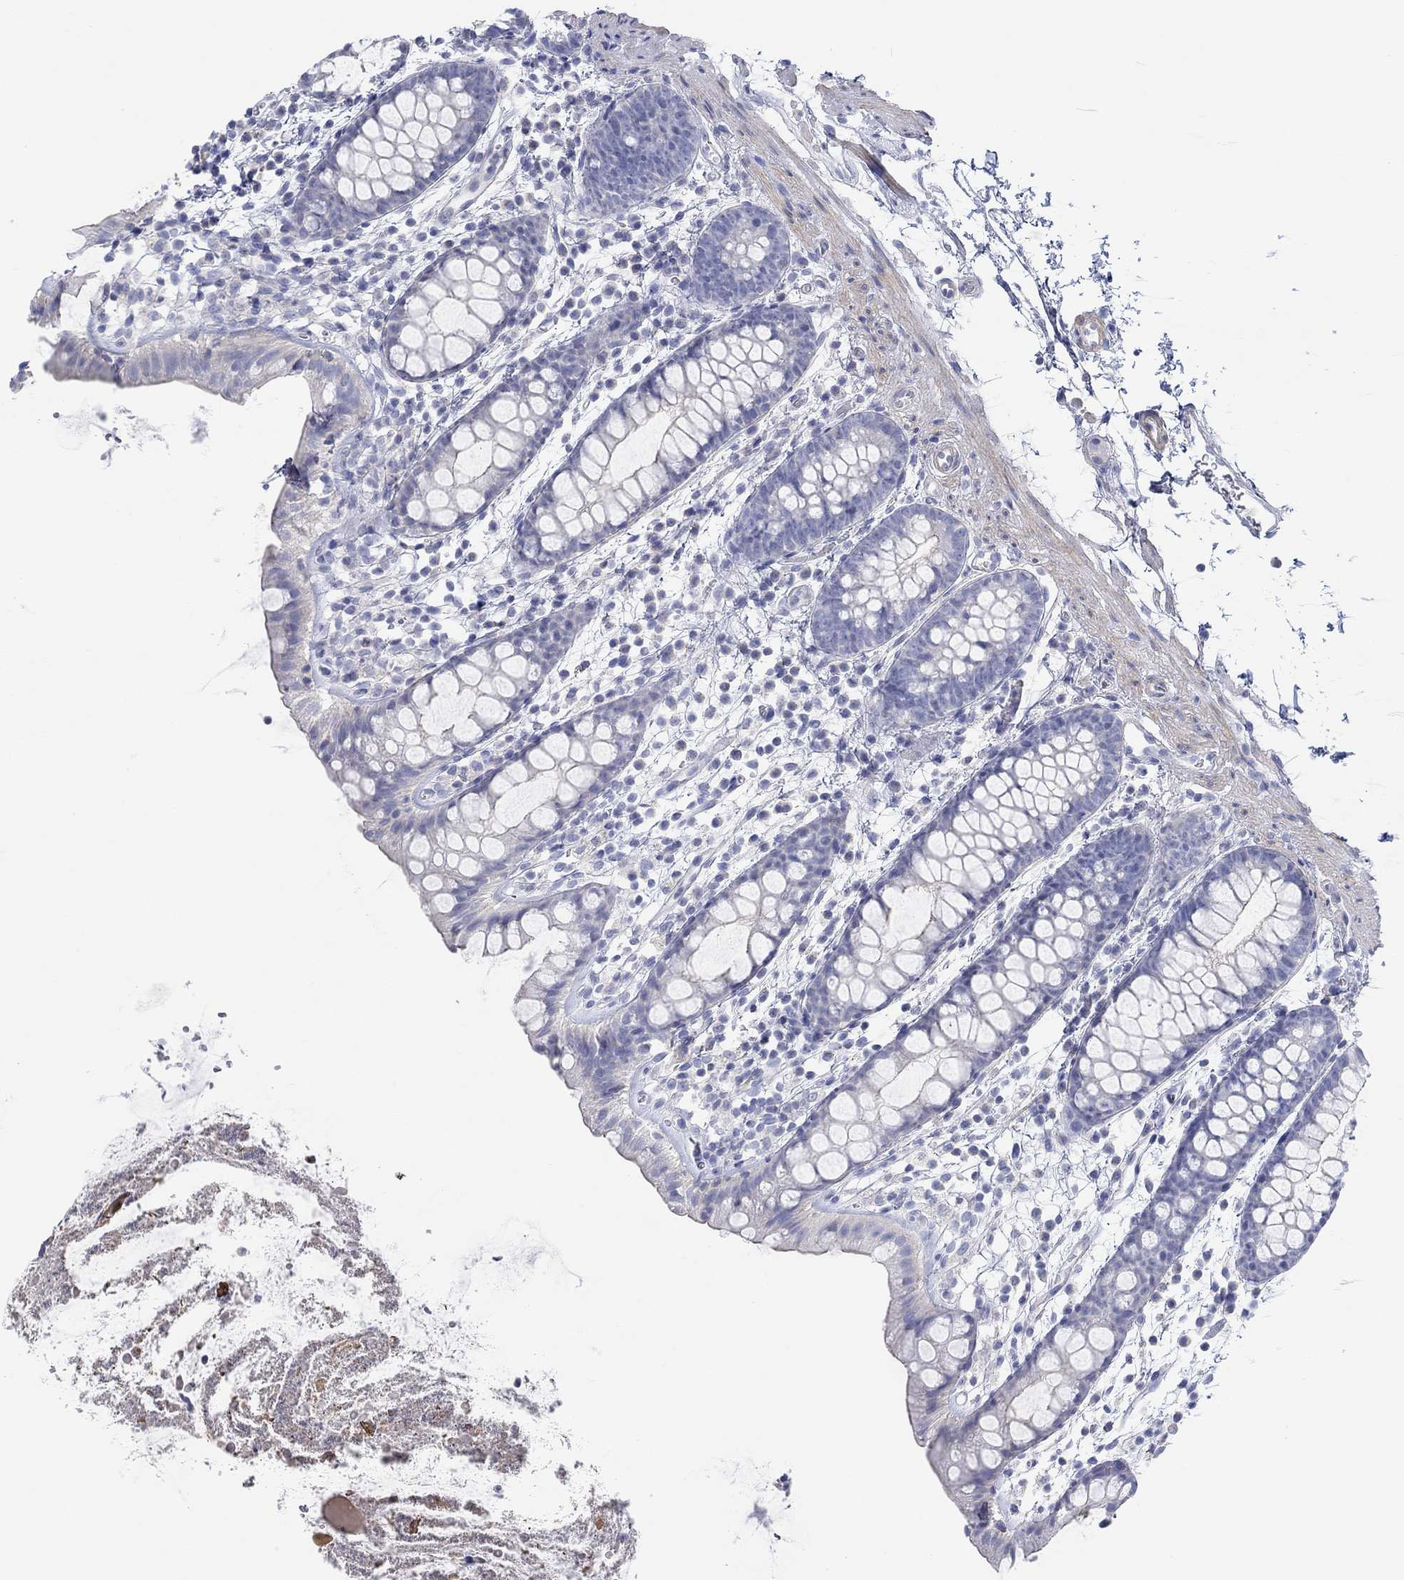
{"staining": {"intensity": "negative", "quantity": "none", "location": "none"}, "tissue": "rectum", "cell_type": "Glandular cells", "image_type": "normal", "snomed": [{"axis": "morphology", "description": "Normal tissue, NOS"}, {"axis": "topography", "description": "Rectum"}], "caption": "An image of rectum stained for a protein displays no brown staining in glandular cells. The staining was performed using DAB to visualize the protein expression in brown, while the nuclei were stained in blue with hematoxylin (Magnification: 20x).", "gene": "PPIL6", "patient": {"sex": "male", "age": 57}}